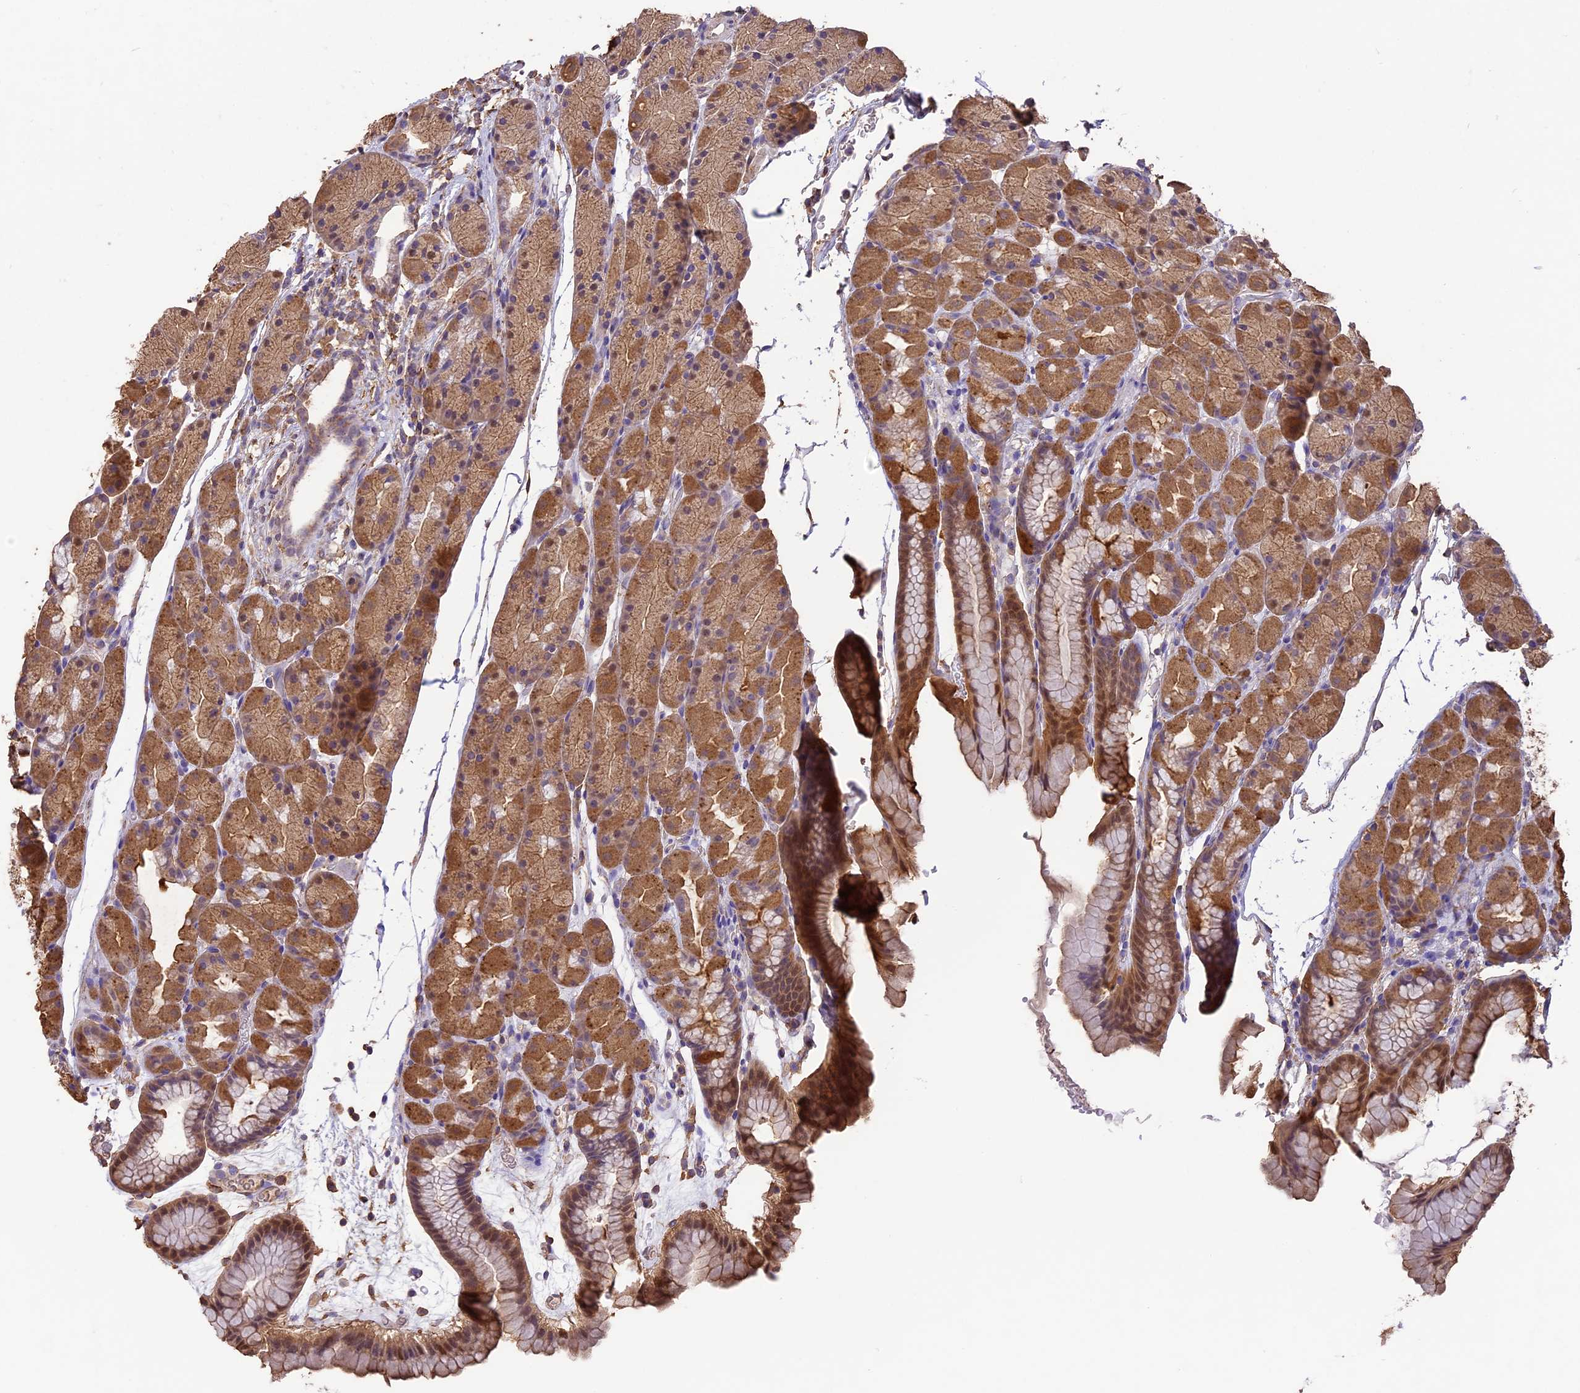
{"staining": {"intensity": "moderate", "quantity": ">75%", "location": "cytoplasmic/membranous,nuclear"}, "tissue": "stomach", "cell_type": "Glandular cells", "image_type": "normal", "snomed": [{"axis": "morphology", "description": "Normal tissue, NOS"}, {"axis": "topography", "description": "Stomach, upper"}, {"axis": "topography", "description": "Stomach"}], "caption": "Benign stomach was stained to show a protein in brown. There is medium levels of moderate cytoplasmic/membranous,nuclear positivity in approximately >75% of glandular cells.", "gene": "ARHGAP19", "patient": {"sex": "male", "age": 47}}